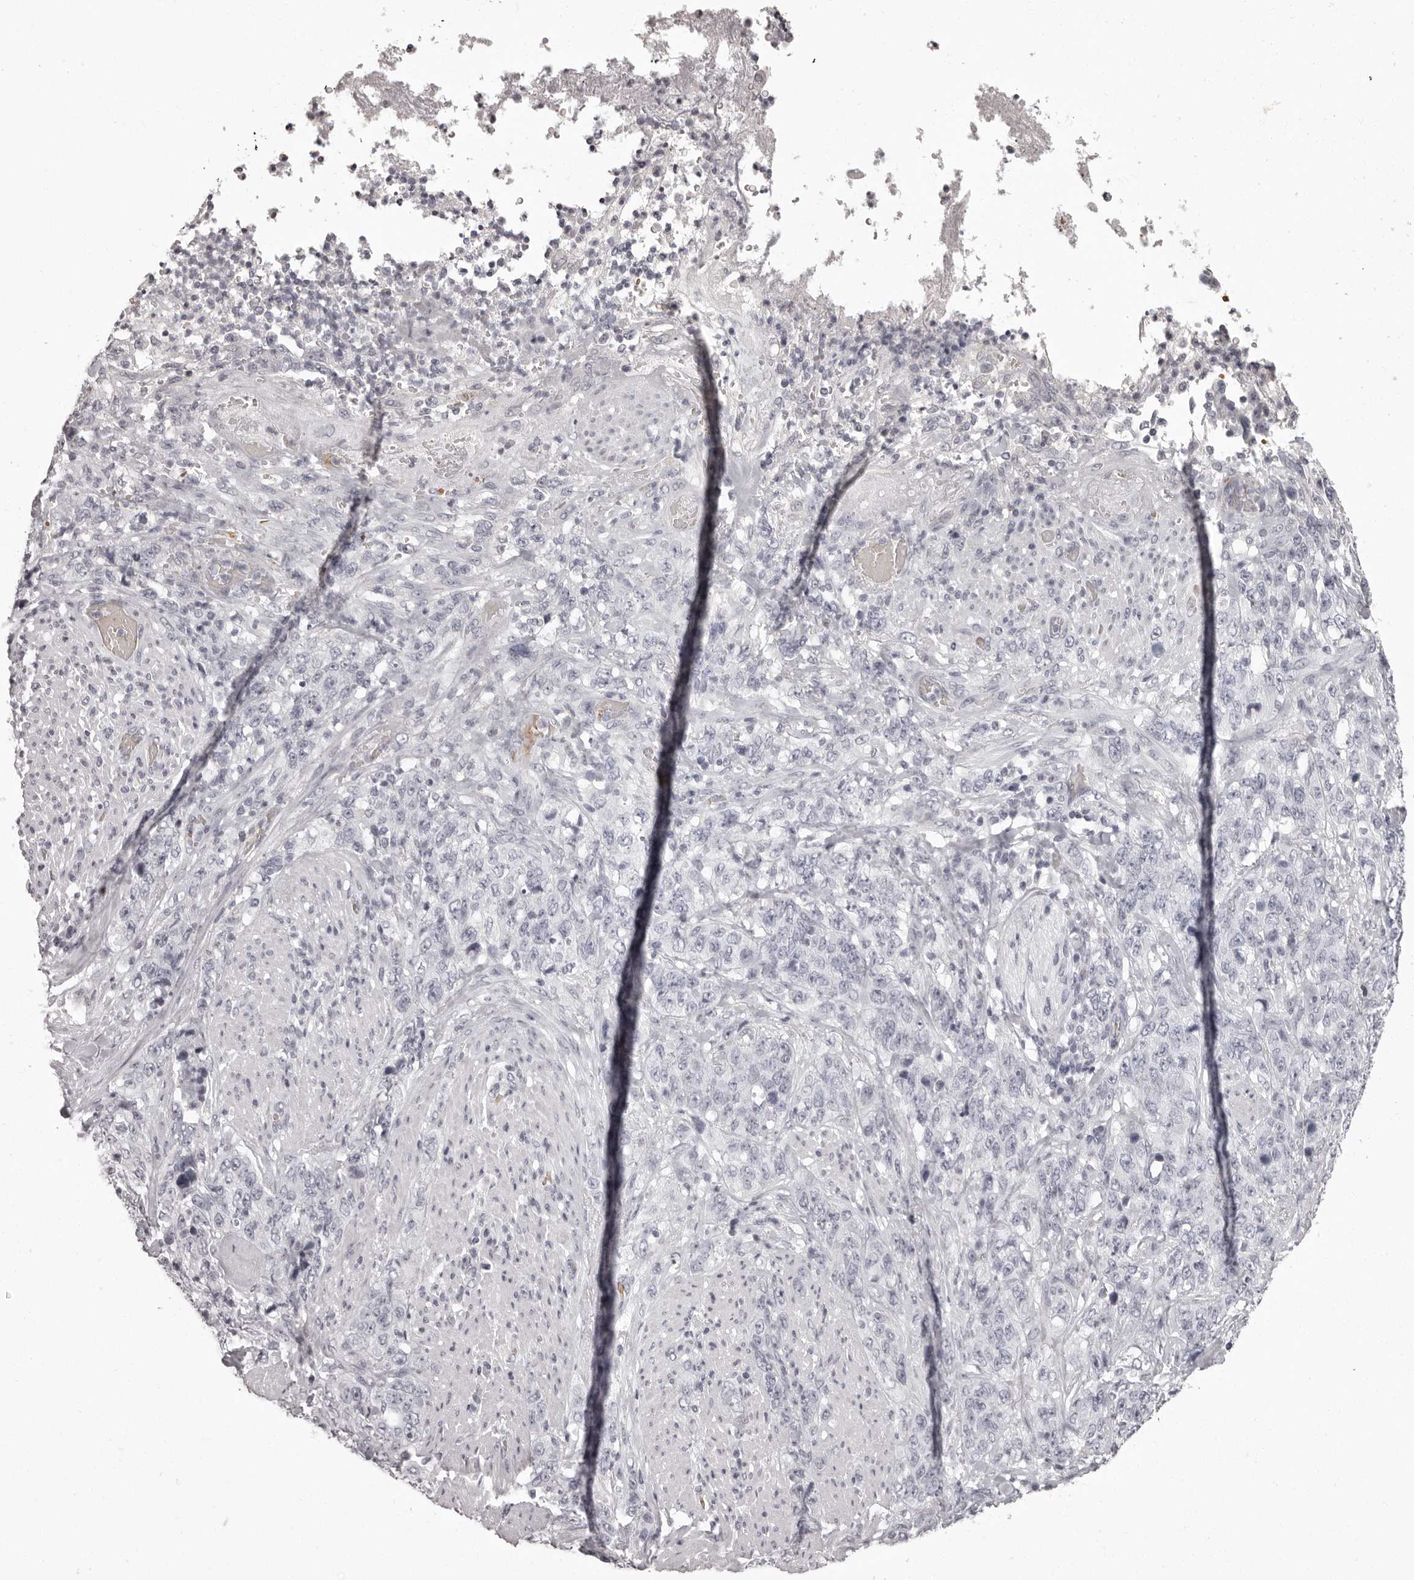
{"staining": {"intensity": "negative", "quantity": "none", "location": "none"}, "tissue": "stomach cancer", "cell_type": "Tumor cells", "image_type": "cancer", "snomed": [{"axis": "morphology", "description": "Adenocarcinoma, NOS"}, {"axis": "topography", "description": "Stomach"}], "caption": "This is an immunohistochemistry histopathology image of stomach cancer (adenocarcinoma). There is no positivity in tumor cells.", "gene": "C8orf74", "patient": {"sex": "male", "age": 48}}